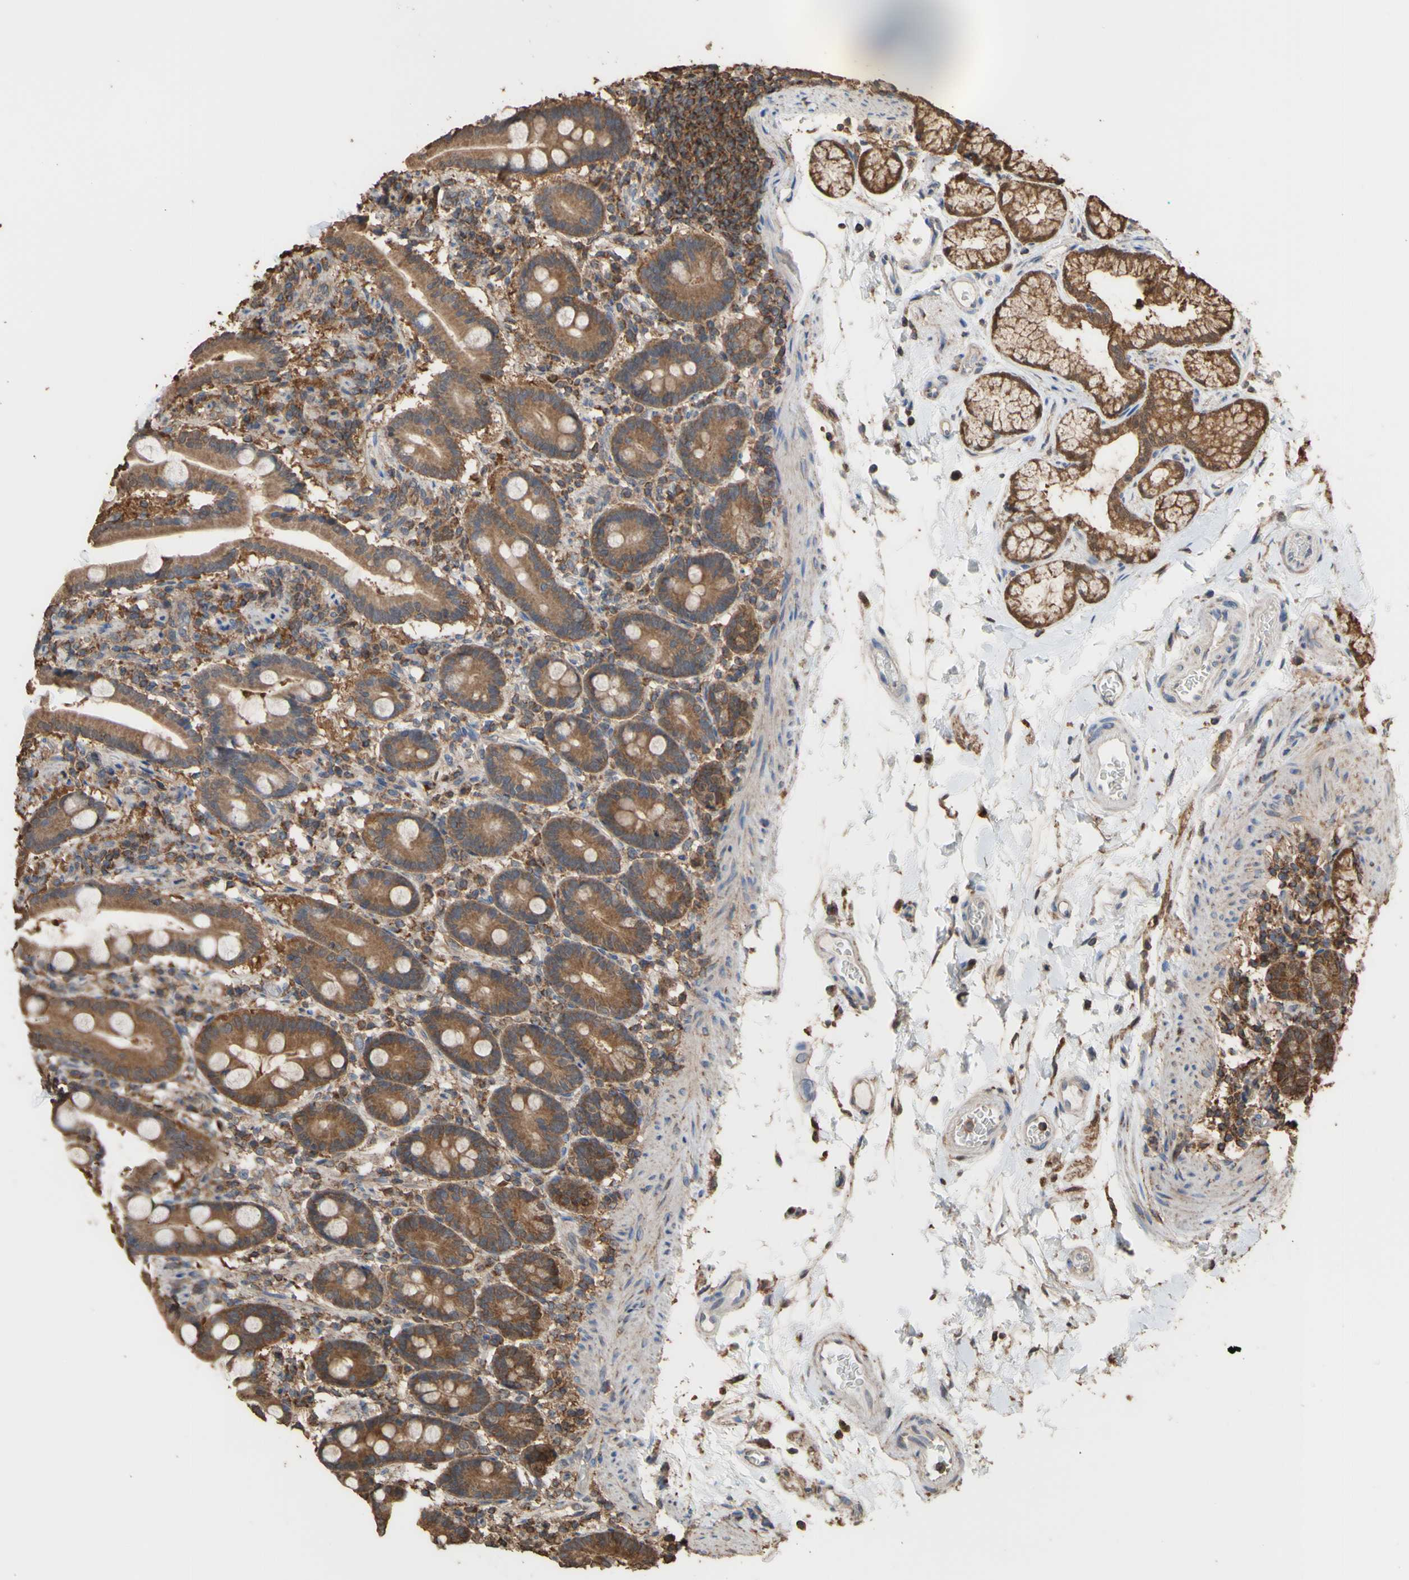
{"staining": {"intensity": "moderate", "quantity": ">75%", "location": "cytoplasmic/membranous"}, "tissue": "duodenum", "cell_type": "Glandular cells", "image_type": "normal", "snomed": [{"axis": "morphology", "description": "Normal tissue, NOS"}, {"axis": "topography", "description": "Duodenum"}], "caption": "Immunohistochemical staining of unremarkable duodenum exhibits medium levels of moderate cytoplasmic/membranous expression in about >75% of glandular cells.", "gene": "ALDH9A1", "patient": {"sex": "male", "age": 54}}